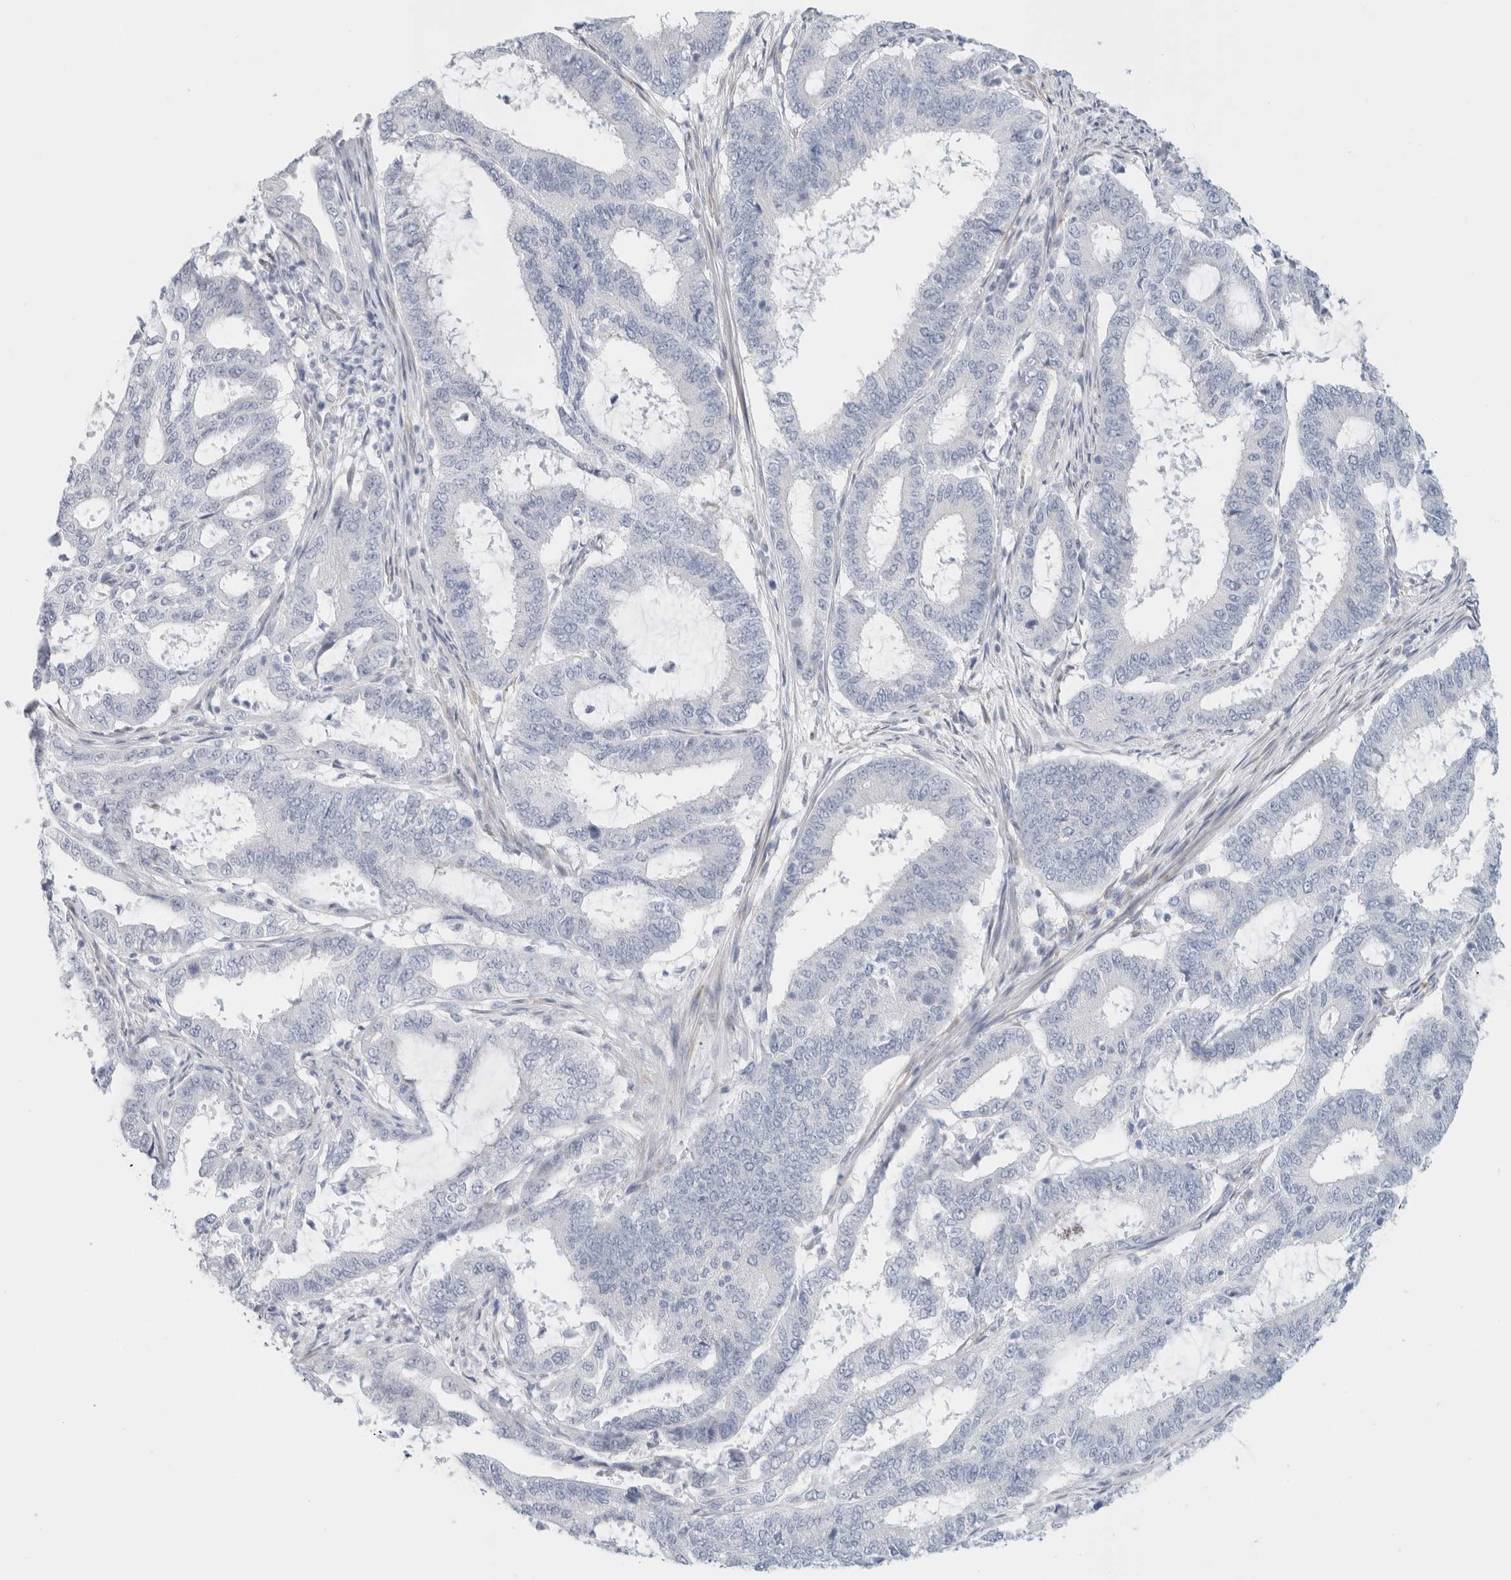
{"staining": {"intensity": "negative", "quantity": "none", "location": "none"}, "tissue": "endometrial cancer", "cell_type": "Tumor cells", "image_type": "cancer", "snomed": [{"axis": "morphology", "description": "Adenocarcinoma, NOS"}, {"axis": "topography", "description": "Endometrium"}], "caption": "IHC image of endometrial cancer stained for a protein (brown), which demonstrates no positivity in tumor cells.", "gene": "RTN4", "patient": {"sex": "female", "age": 51}}